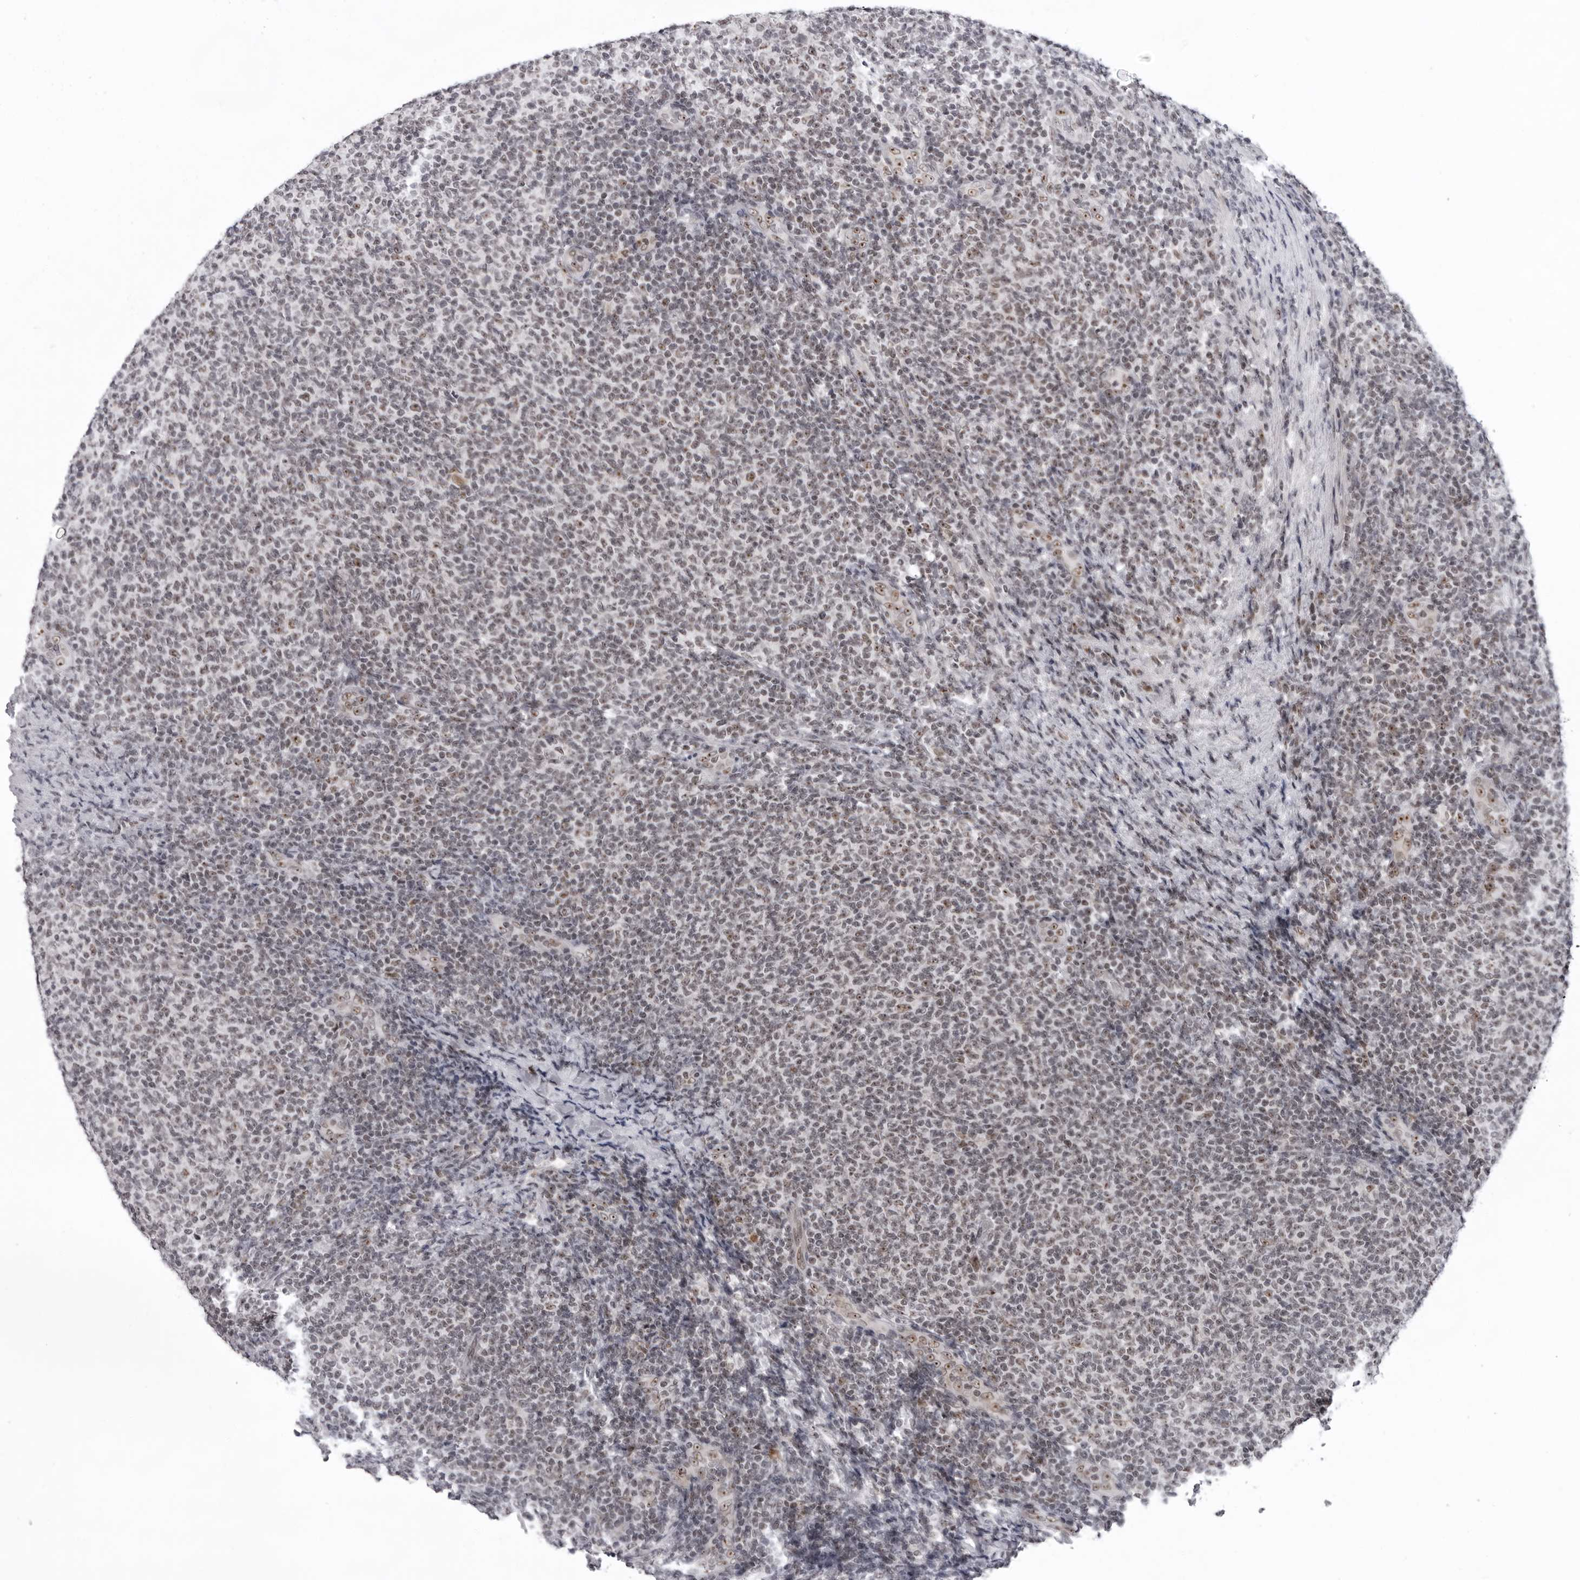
{"staining": {"intensity": "moderate", "quantity": "25%-75%", "location": "nuclear"}, "tissue": "lymphoma", "cell_type": "Tumor cells", "image_type": "cancer", "snomed": [{"axis": "morphology", "description": "Malignant lymphoma, non-Hodgkin's type, Low grade"}, {"axis": "topography", "description": "Lymph node"}], "caption": "IHC (DAB (3,3'-diaminobenzidine)) staining of human malignant lymphoma, non-Hodgkin's type (low-grade) demonstrates moderate nuclear protein positivity in about 25%-75% of tumor cells.", "gene": "EXOSC10", "patient": {"sex": "male", "age": 66}}